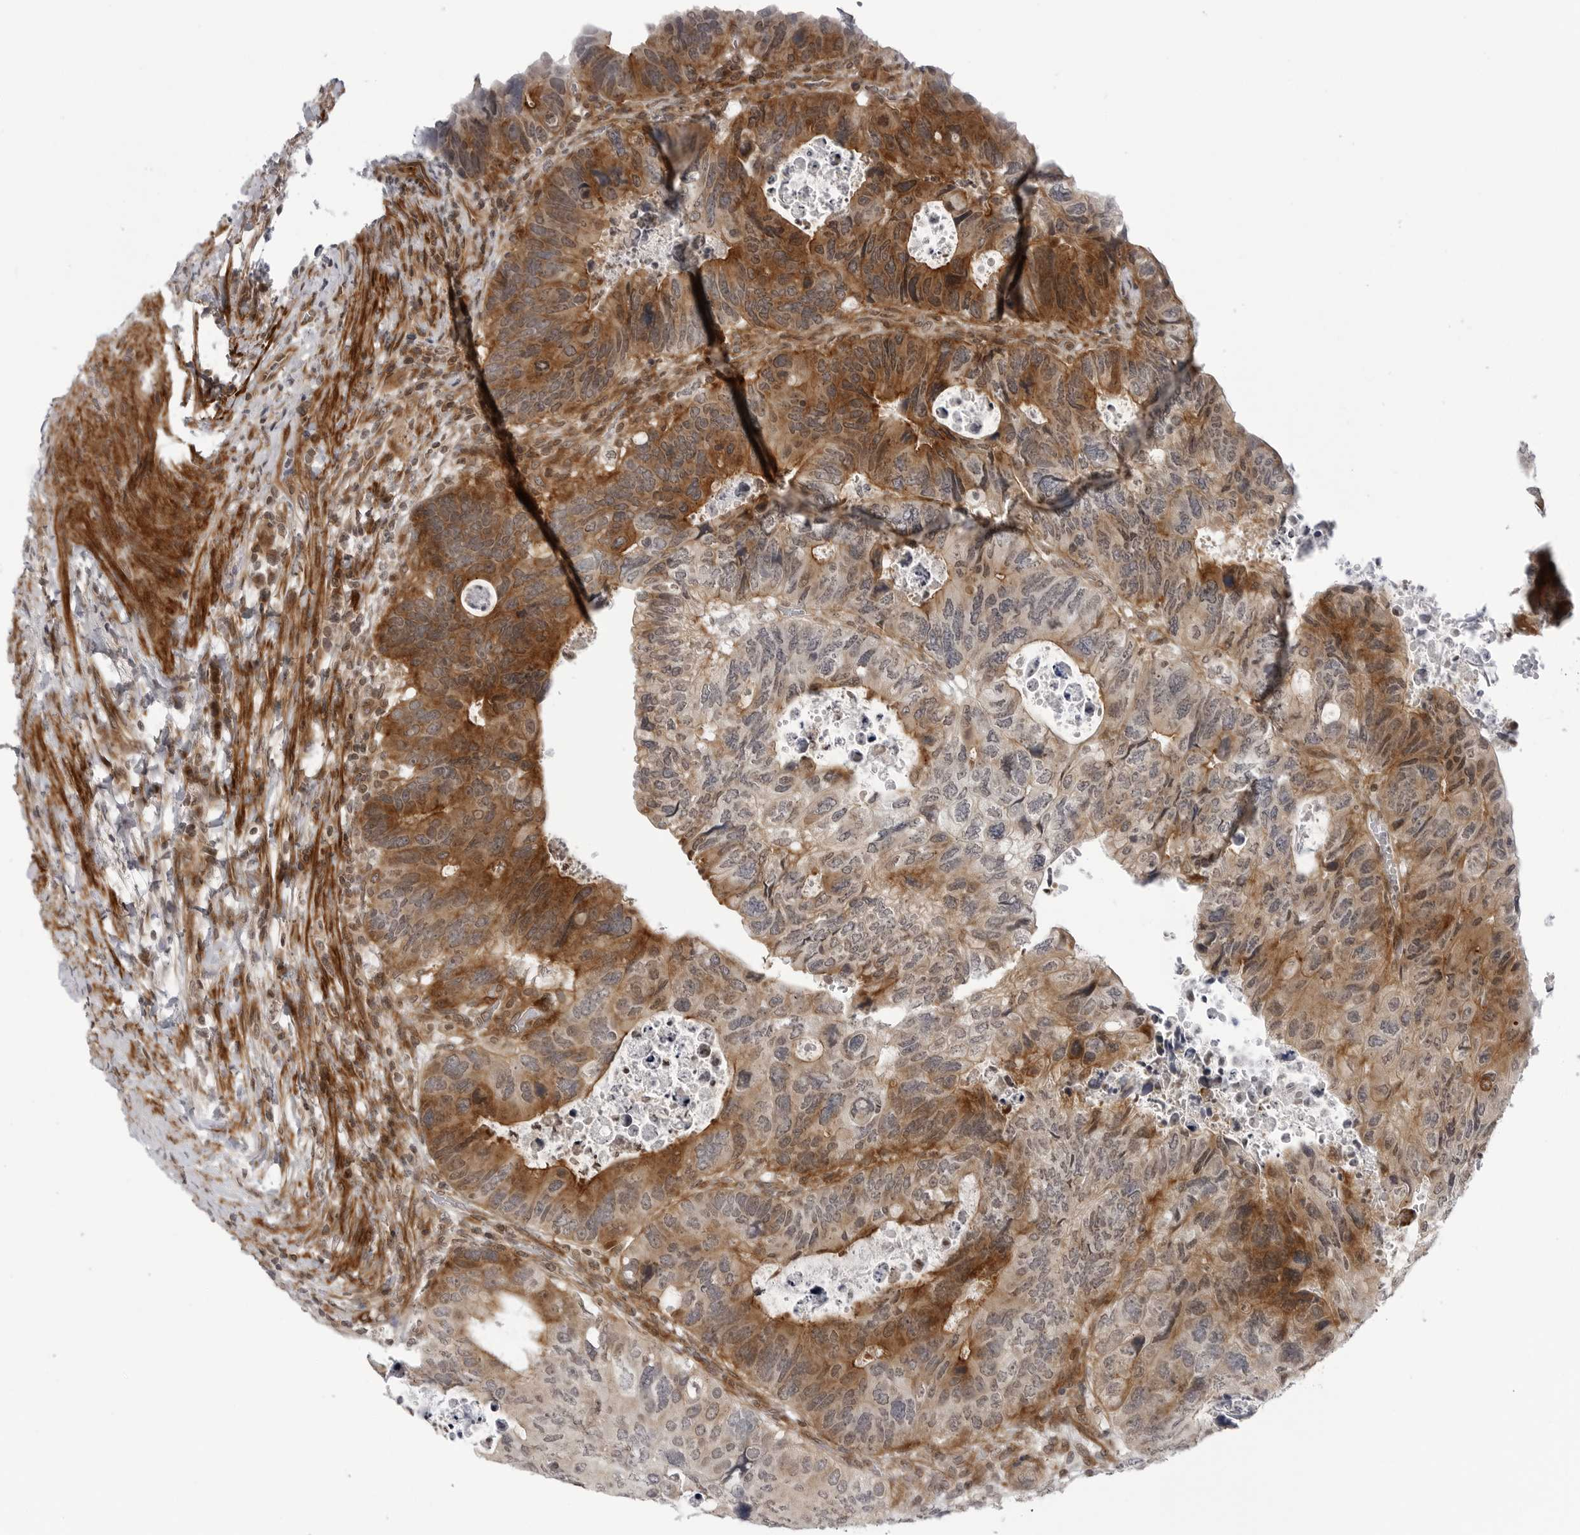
{"staining": {"intensity": "moderate", "quantity": "25%-75%", "location": "cytoplasmic/membranous"}, "tissue": "colorectal cancer", "cell_type": "Tumor cells", "image_type": "cancer", "snomed": [{"axis": "morphology", "description": "Adenocarcinoma, NOS"}, {"axis": "topography", "description": "Rectum"}], "caption": "Immunohistochemical staining of human colorectal adenocarcinoma shows medium levels of moderate cytoplasmic/membranous staining in about 25%-75% of tumor cells. (IHC, brightfield microscopy, high magnification).", "gene": "ADAMTS5", "patient": {"sex": "male", "age": 59}}